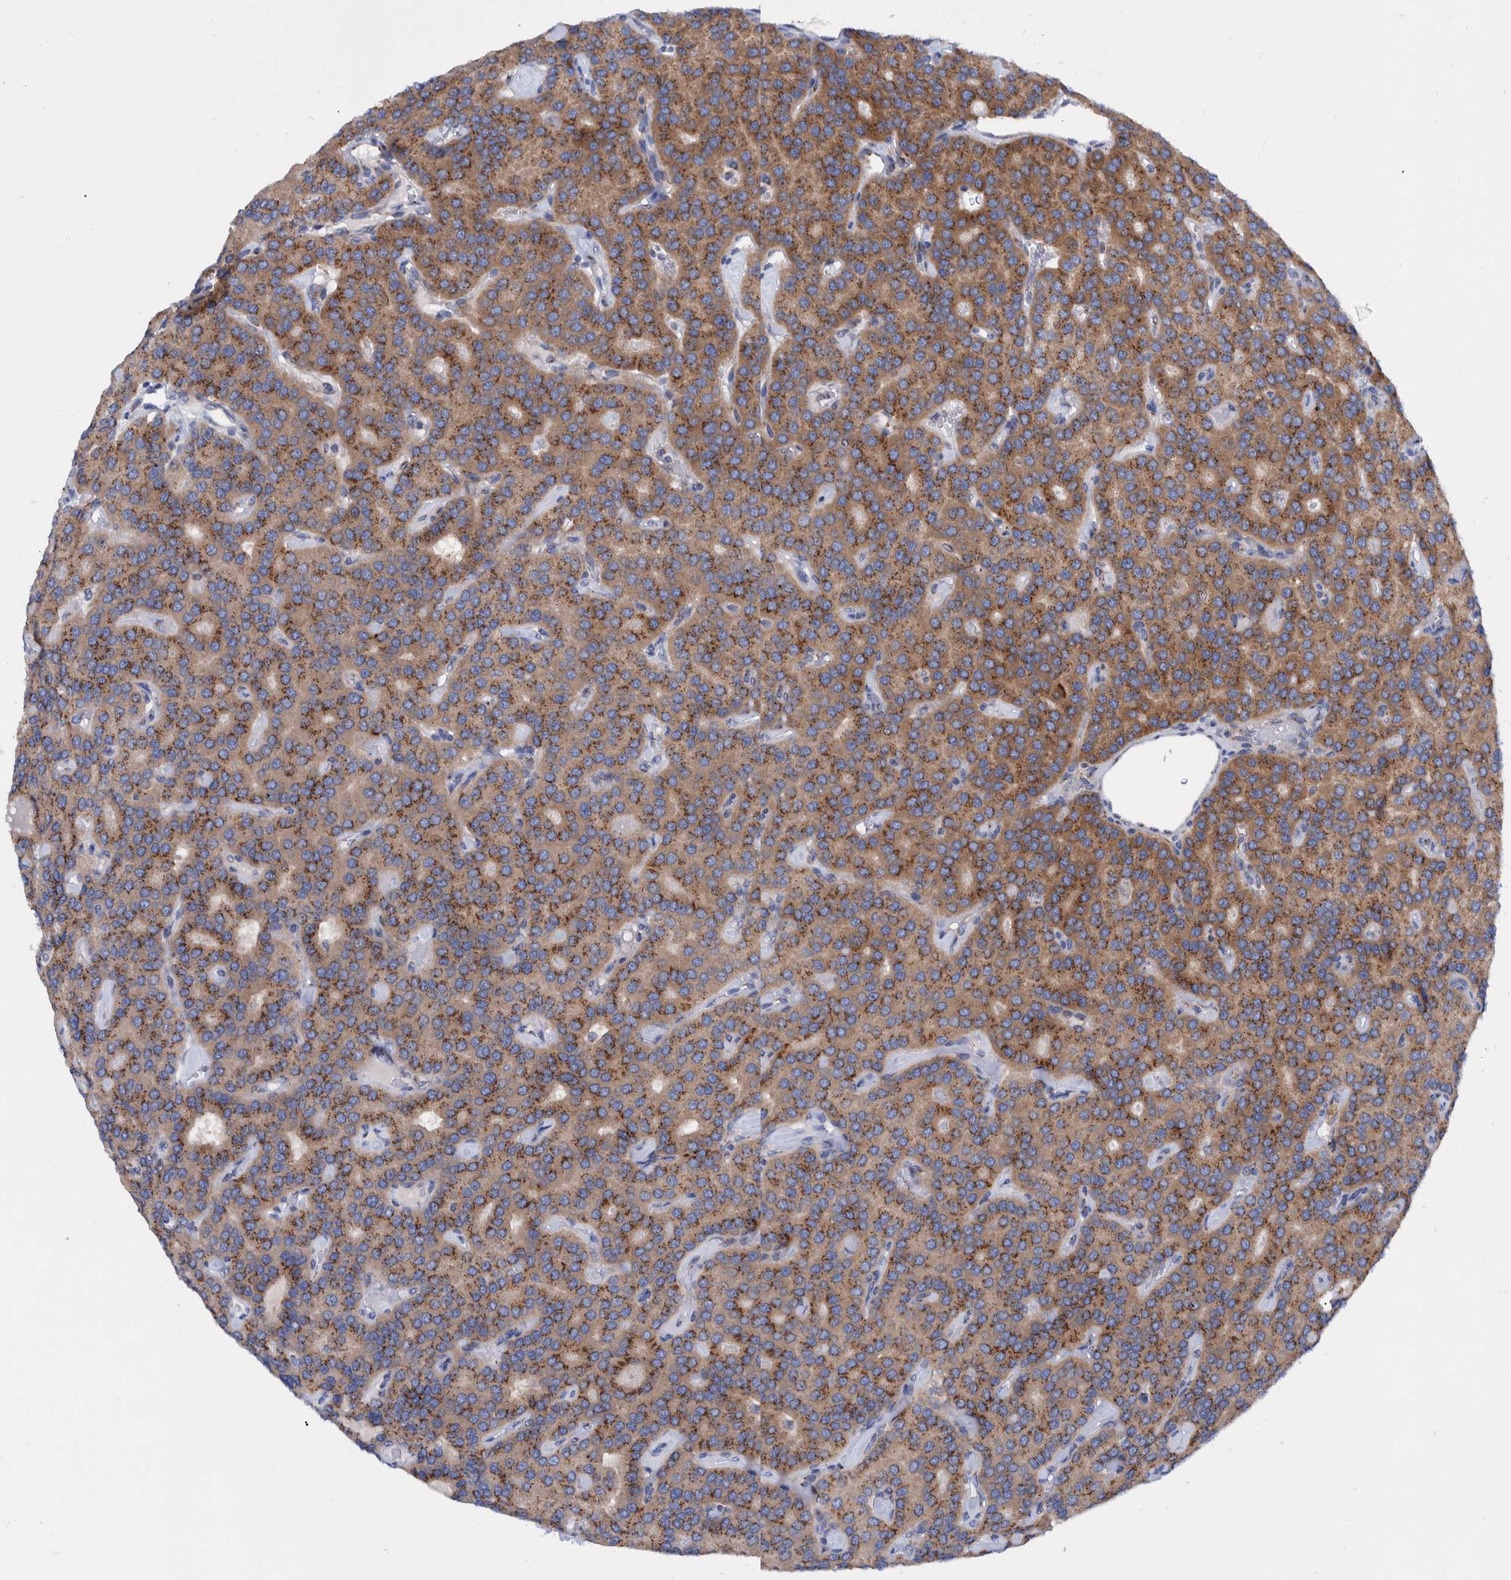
{"staining": {"intensity": "moderate", "quantity": ">75%", "location": "cytoplasmic/membranous"}, "tissue": "parathyroid gland", "cell_type": "Glandular cells", "image_type": "normal", "snomed": [{"axis": "morphology", "description": "Normal tissue, NOS"}, {"axis": "morphology", "description": "Adenoma, NOS"}, {"axis": "topography", "description": "Parathyroid gland"}], "caption": "Protein staining reveals moderate cytoplasmic/membranous positivity in about >75% of glandular cells in normal parathyroid gland. Ihc stains the protein in brown and the nuclei are stained blue.", "gene": "TRIM58", "patient": {"sex": "female", "age": 86}}